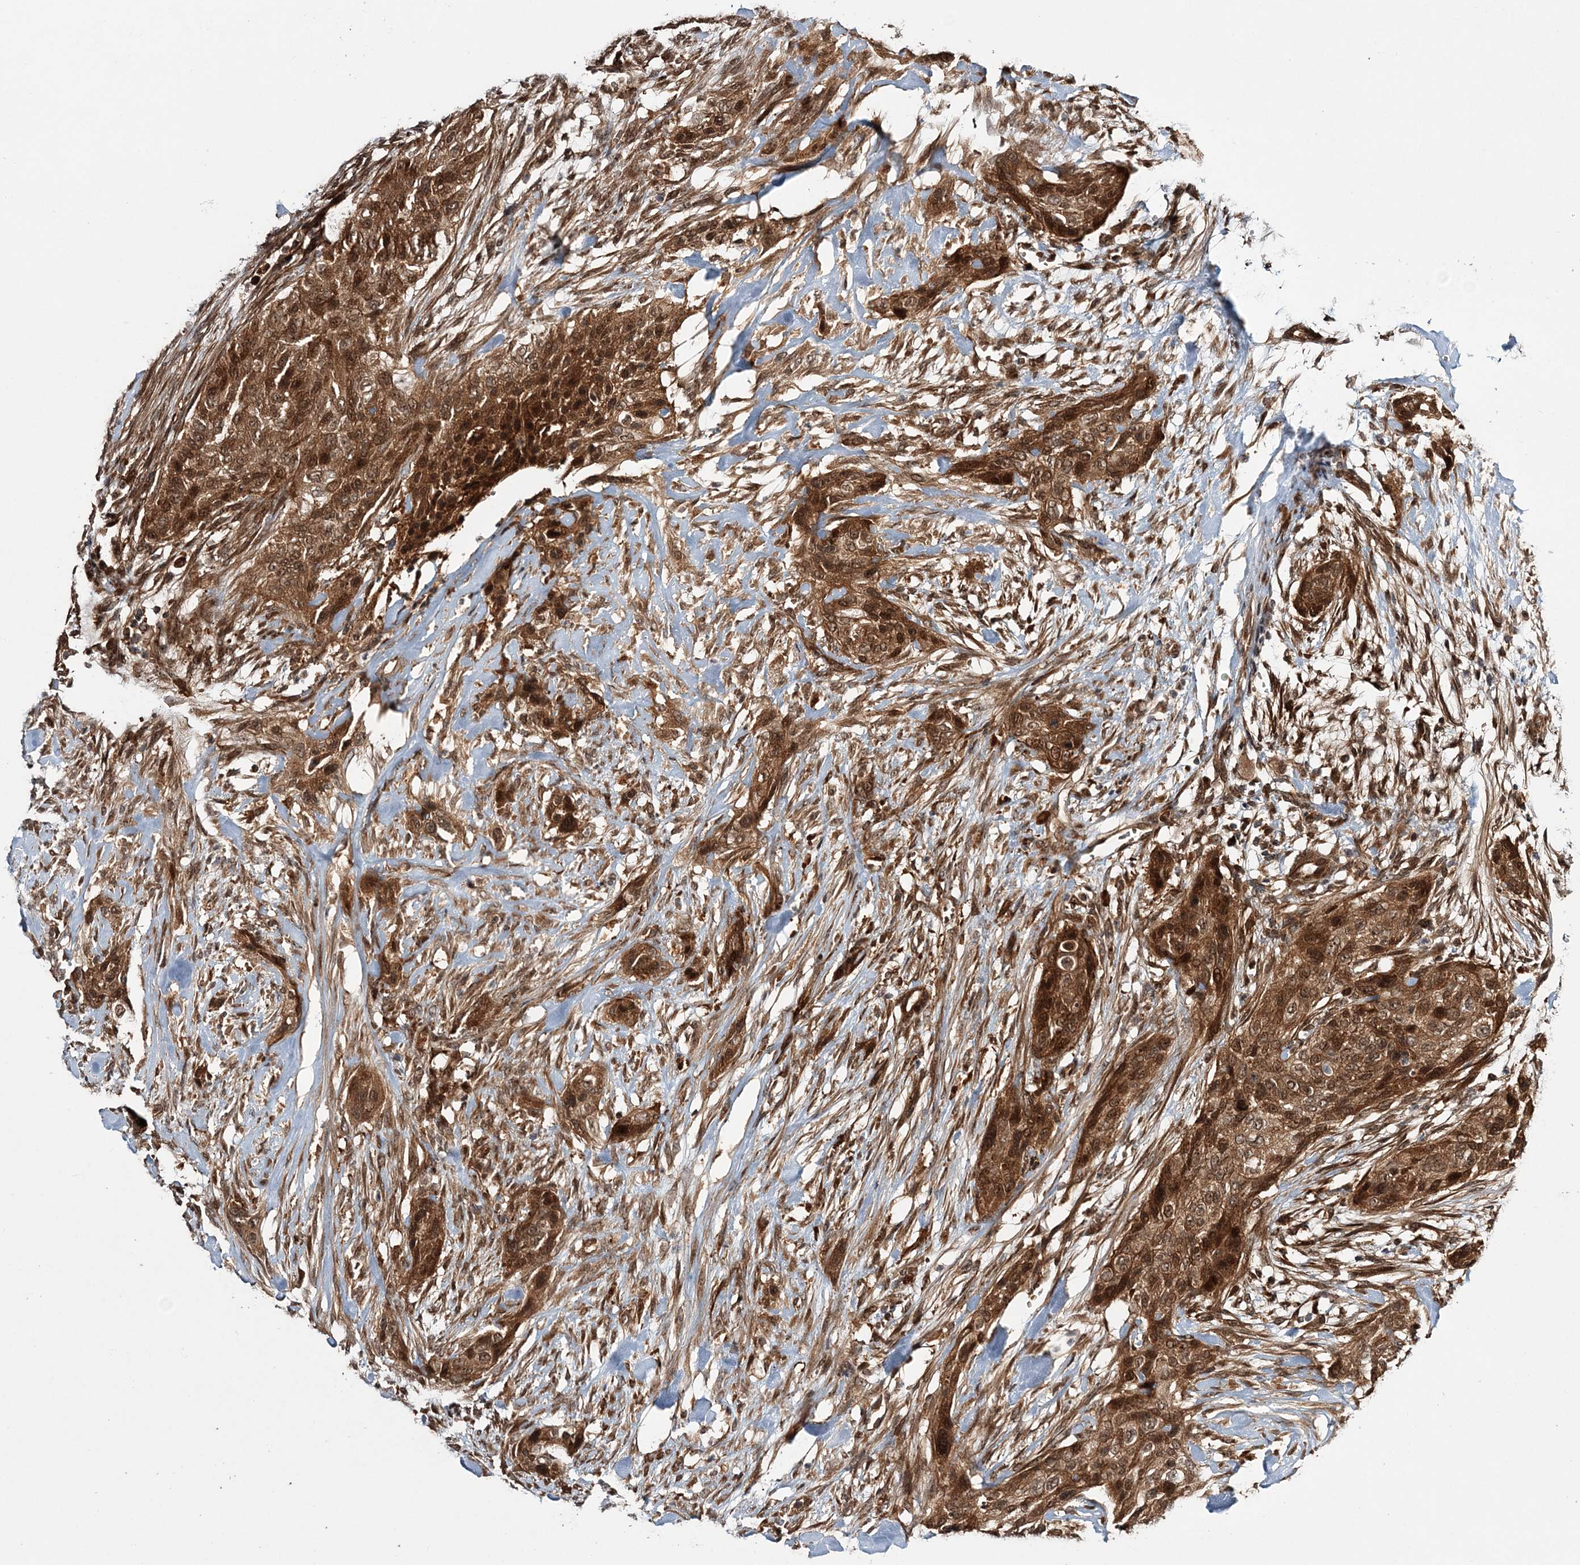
{"staining": {"intensity": "strong", "quantity": ">75%", "location": "cytoplasmic/membranous,nuclear"}, "tissue": "urothelial cancer", "cell_type": "Tumor cells", "image_type": "cancer", "snomed": [{"axis": "morphology", "description": "Urothelial carcinoma, High grade"}, {"axis": "topography", "description": "Urinary bladder"}], "caption": "Immunohistochemistry staining of urothelial cancer, which reveals high levels of strong cytoplasmic/membranous and nuclear positivity in approximately >75% of tumor cells indicating strong cytoplasmic/membranous and nuclear protein staining. The staining was performed using DAB (brown) for protein detection and nuclei were counterstained in hematoxylin (blue).", "gene": "UBTD2", "patient": {"sex": "male", "age": 35}}